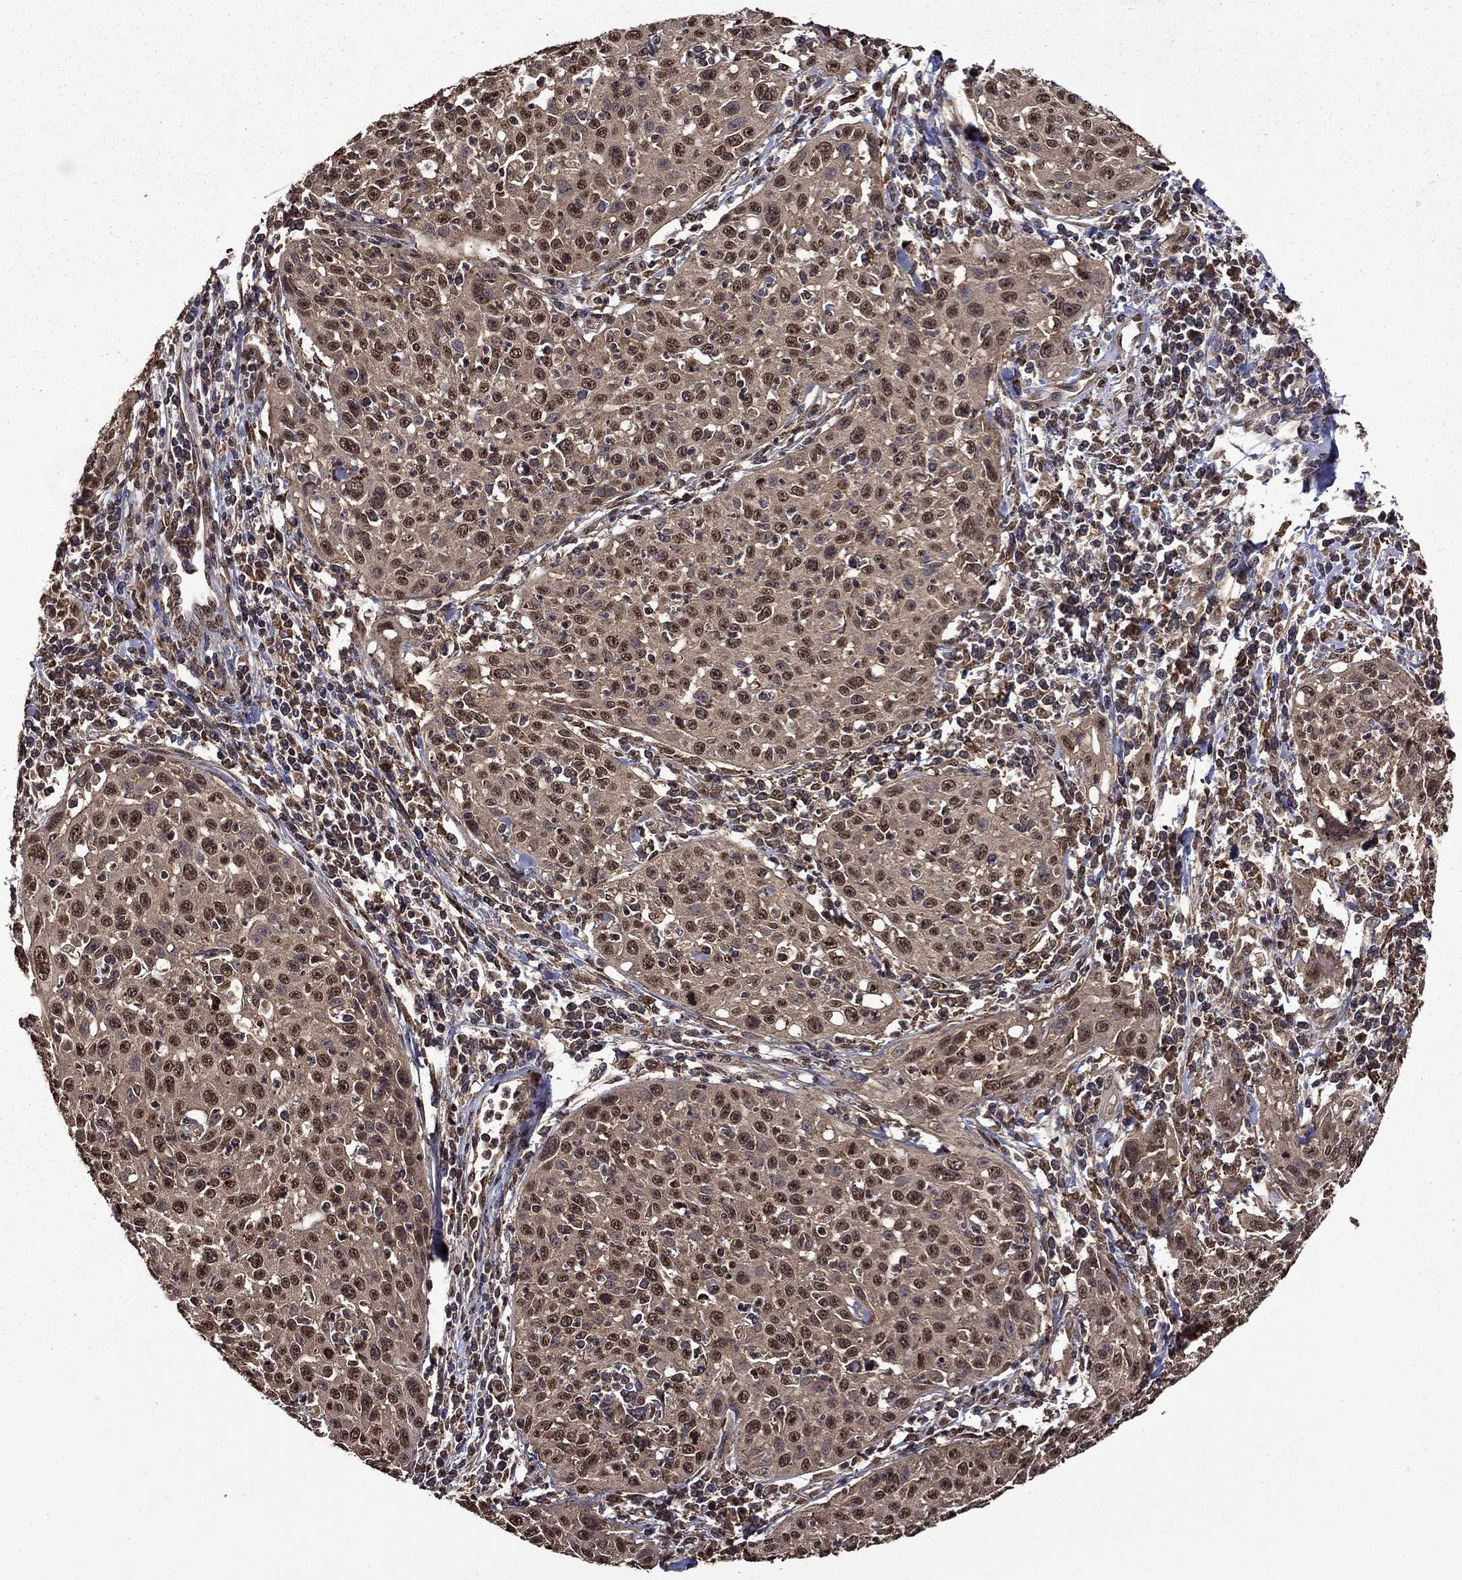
{"staining": {"intensity": "moderate", "quantity": ">75%", "location": "cytoplasmic/membranous,nuclear"}, "tissue": "cervical cancer", "cell_type": "Tumor cells", "image_type": "cancer", "snomed": [{"axis": "morphology", "description": "Squamous cell carcinoma, NOS"}, {"axis": "topography", "description": "Cervix"}], "caption": "This histopathology image reveals squamous cell carcinoma (cervical) stained with immunohistochemistry to label a protein in brown. The cytoplasmic/membranous and nuclear of tumor cells show moderate positivity for the protein. Nuclei are counter-stained blue.", "gene": "ITM2B", "patient": {"sex": "female", "age": 26}}